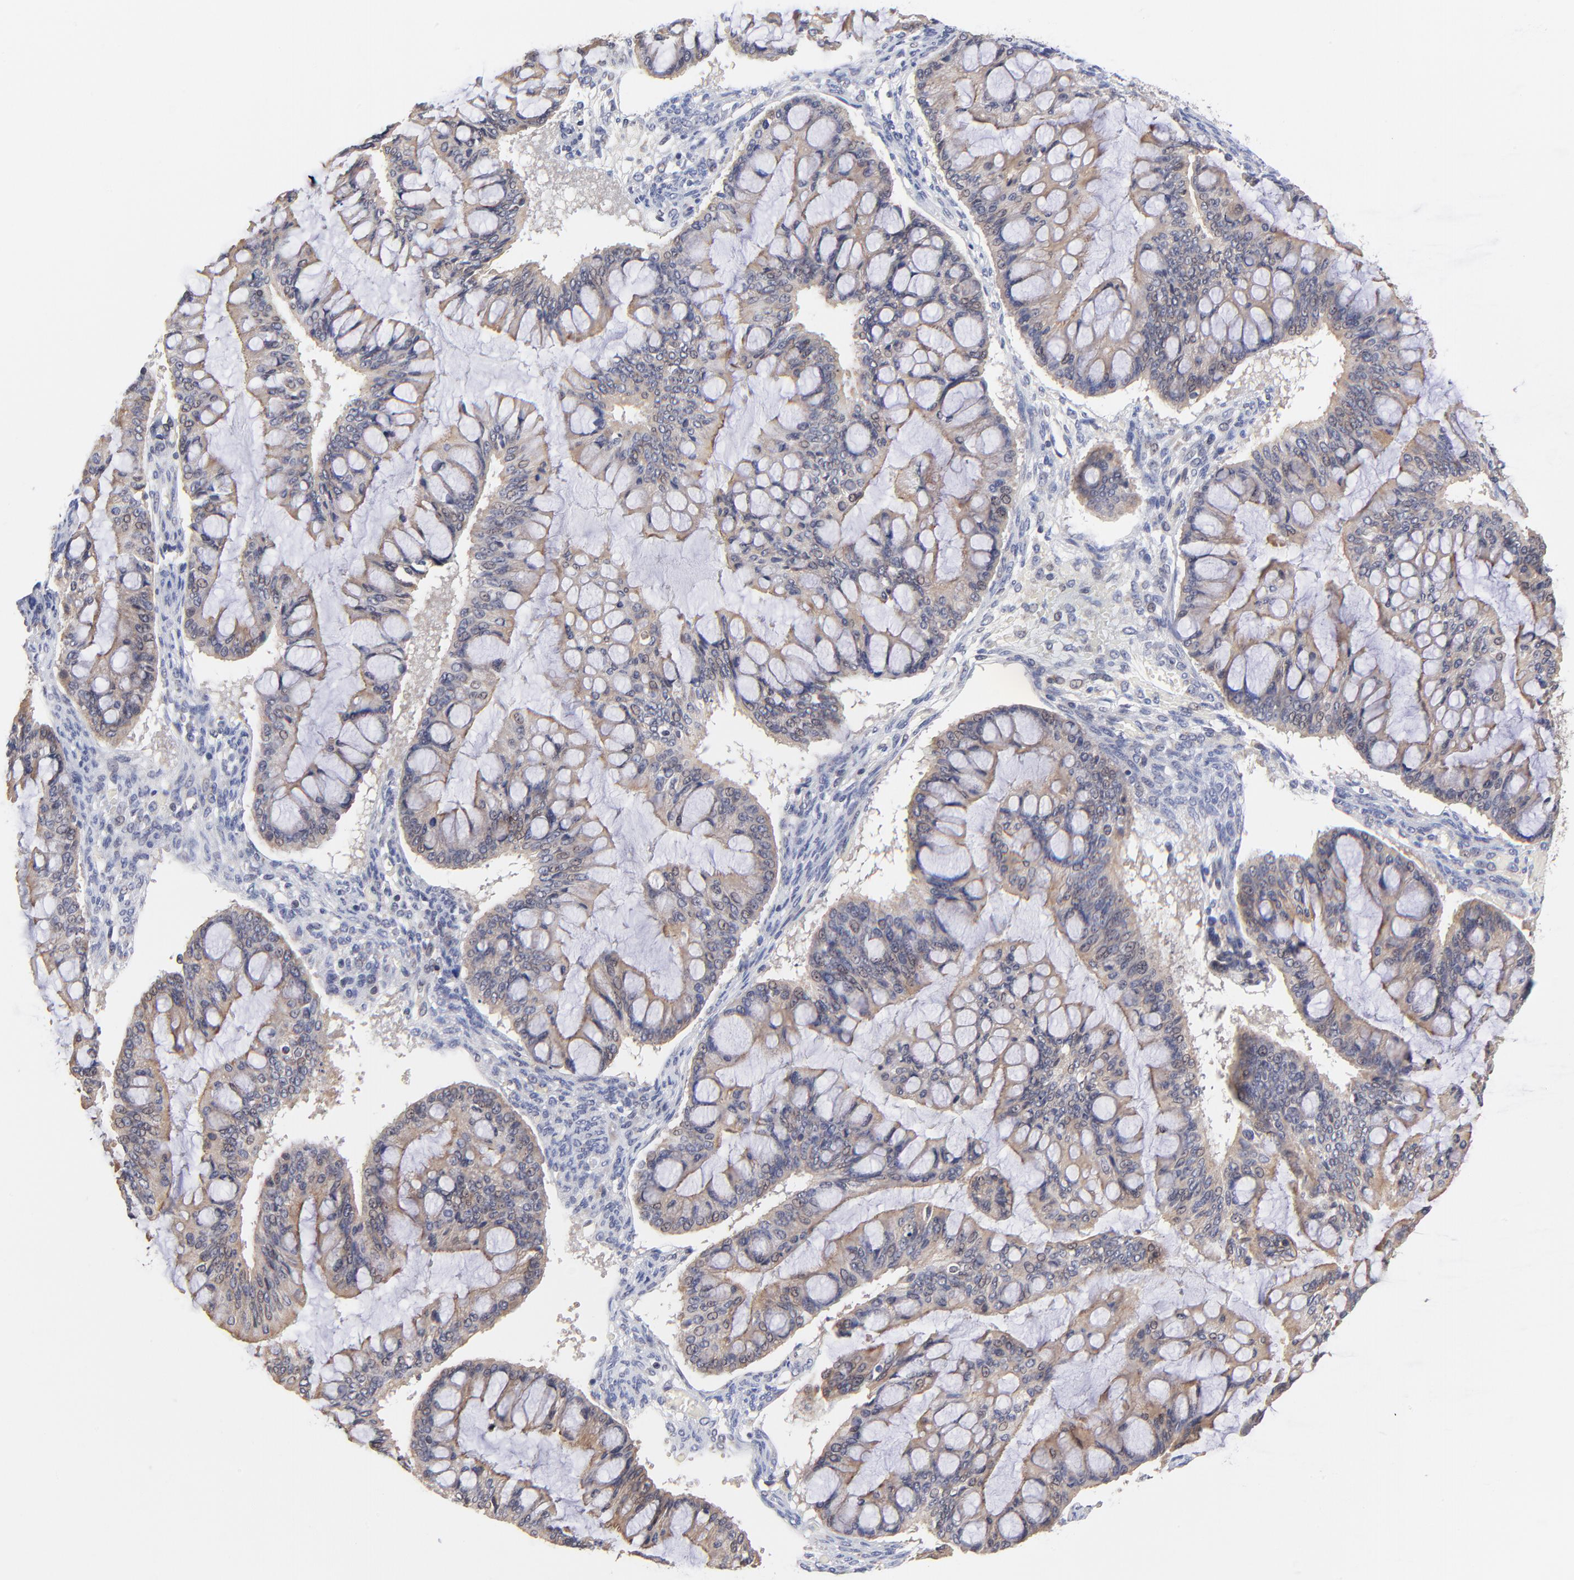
{"staining": {"intensity": "moderate", "quantity": "25%-75%", "location": "cytoplasmic/membranous"}, "tissue": "ovarian cancer", "cell_type": "Tumor cells", "image_type": "cancer", "snomed": [{"axis": "morphology", "description": "Cystadenocarcinoma, mucinous, NOS"}, {"axis": "topography", "description": "Ovary"}], "caption": "IHC photomicrograph of human ovarian cancer stained for a protein (brown), which exhibits medium levels of moderate cytoplasmic/membranous expression in about 25%-75% of tumor cells.", "gene": "FBXL12", "patient": {"sex": "female", "age": 73}}